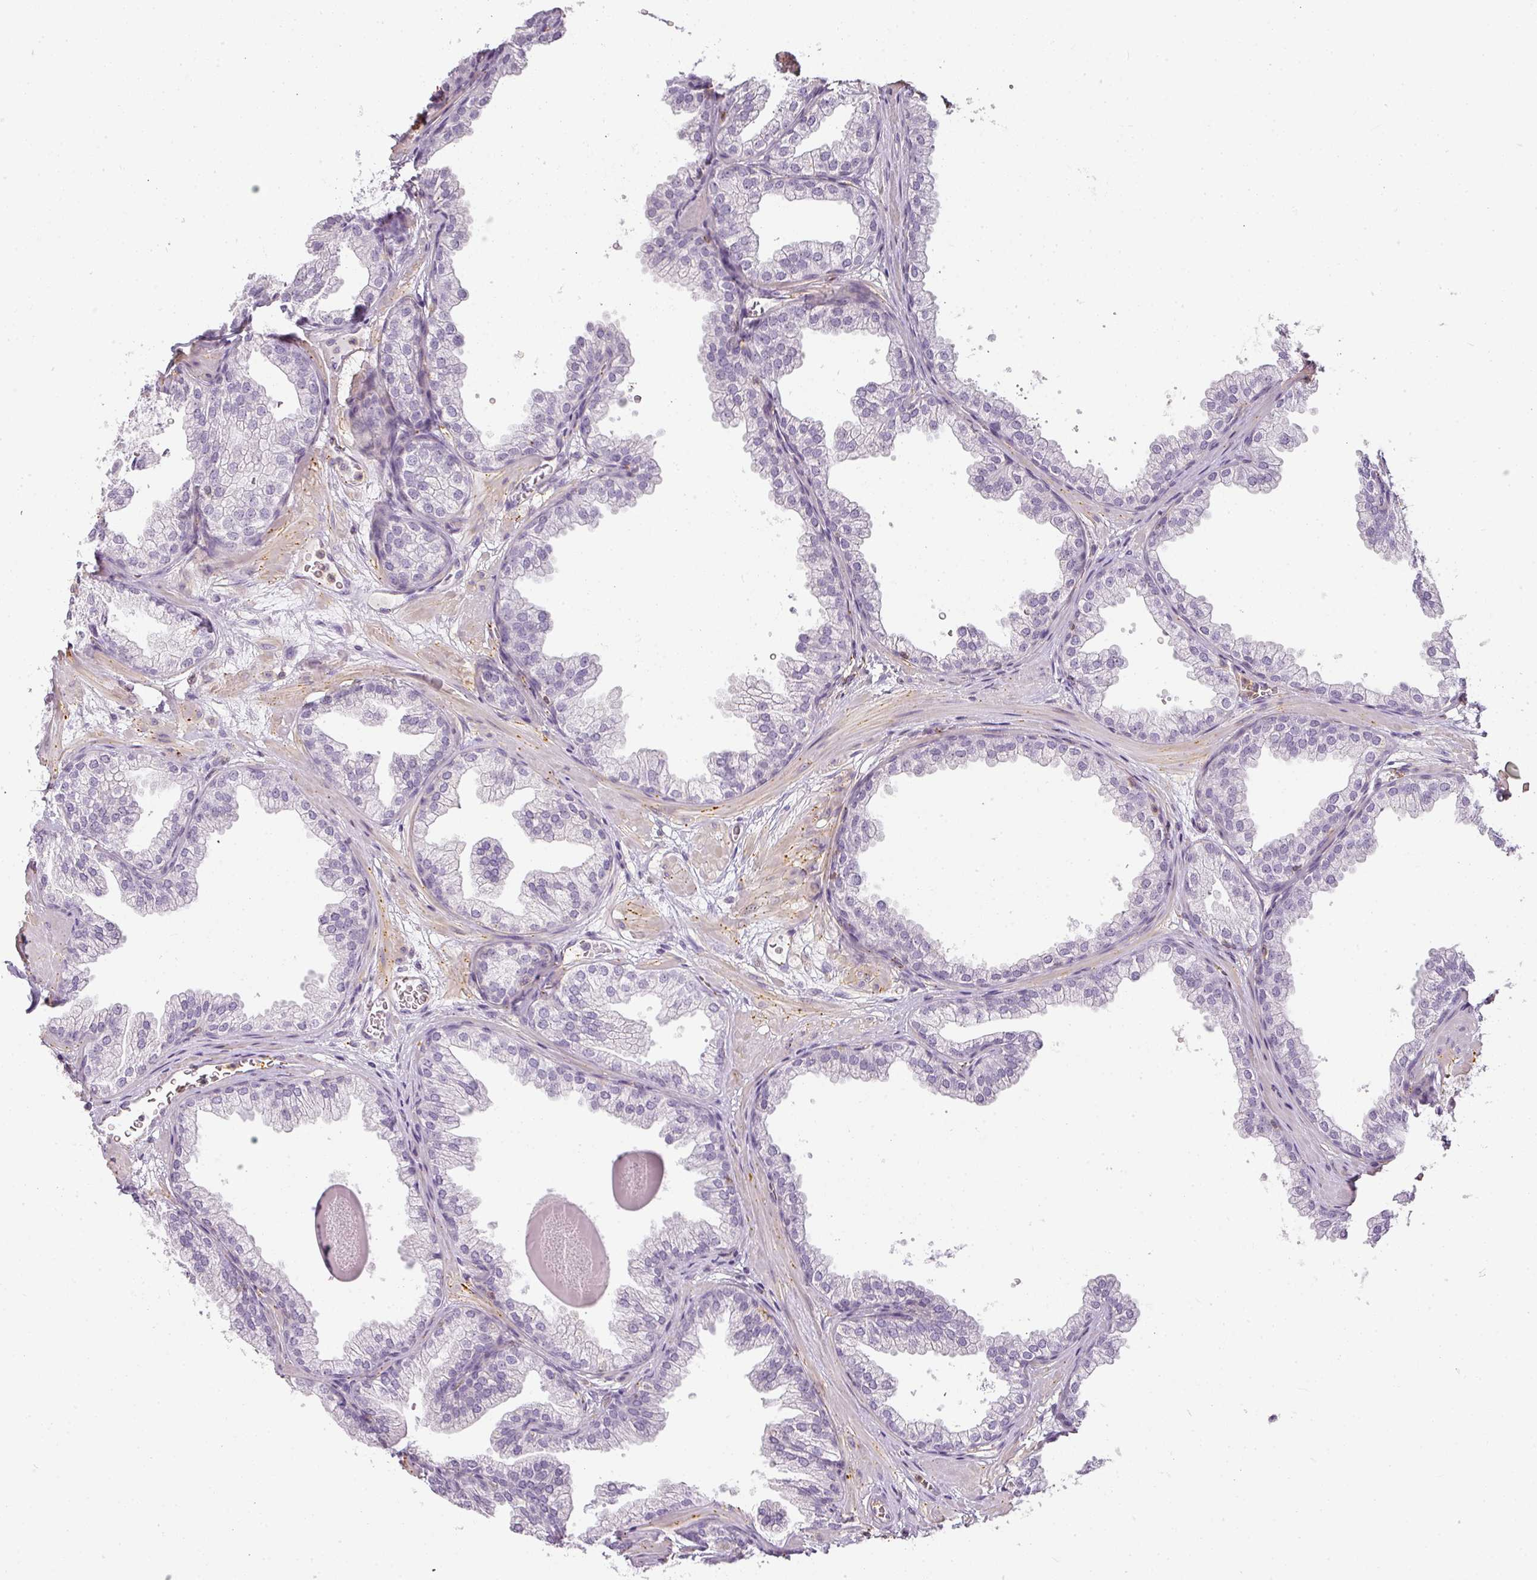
{"staining": {"intensity": "negative", "quantity": "none", "location": "none"}, "tissue": "prostate", "cell_type": "Glandular cells", "image_type": "normal", "snomed": [{"axis": "morphology", "description": "Normal tissue, NOS"}, {"axis": "topography", "description": "Prostate"}], "caption": "This is an IHC micrograph of unremarkable human prostate. There is no positivity in glandular cells.", "gene": "TMEM42", "patient": {"sex": "male", "age": 37}}